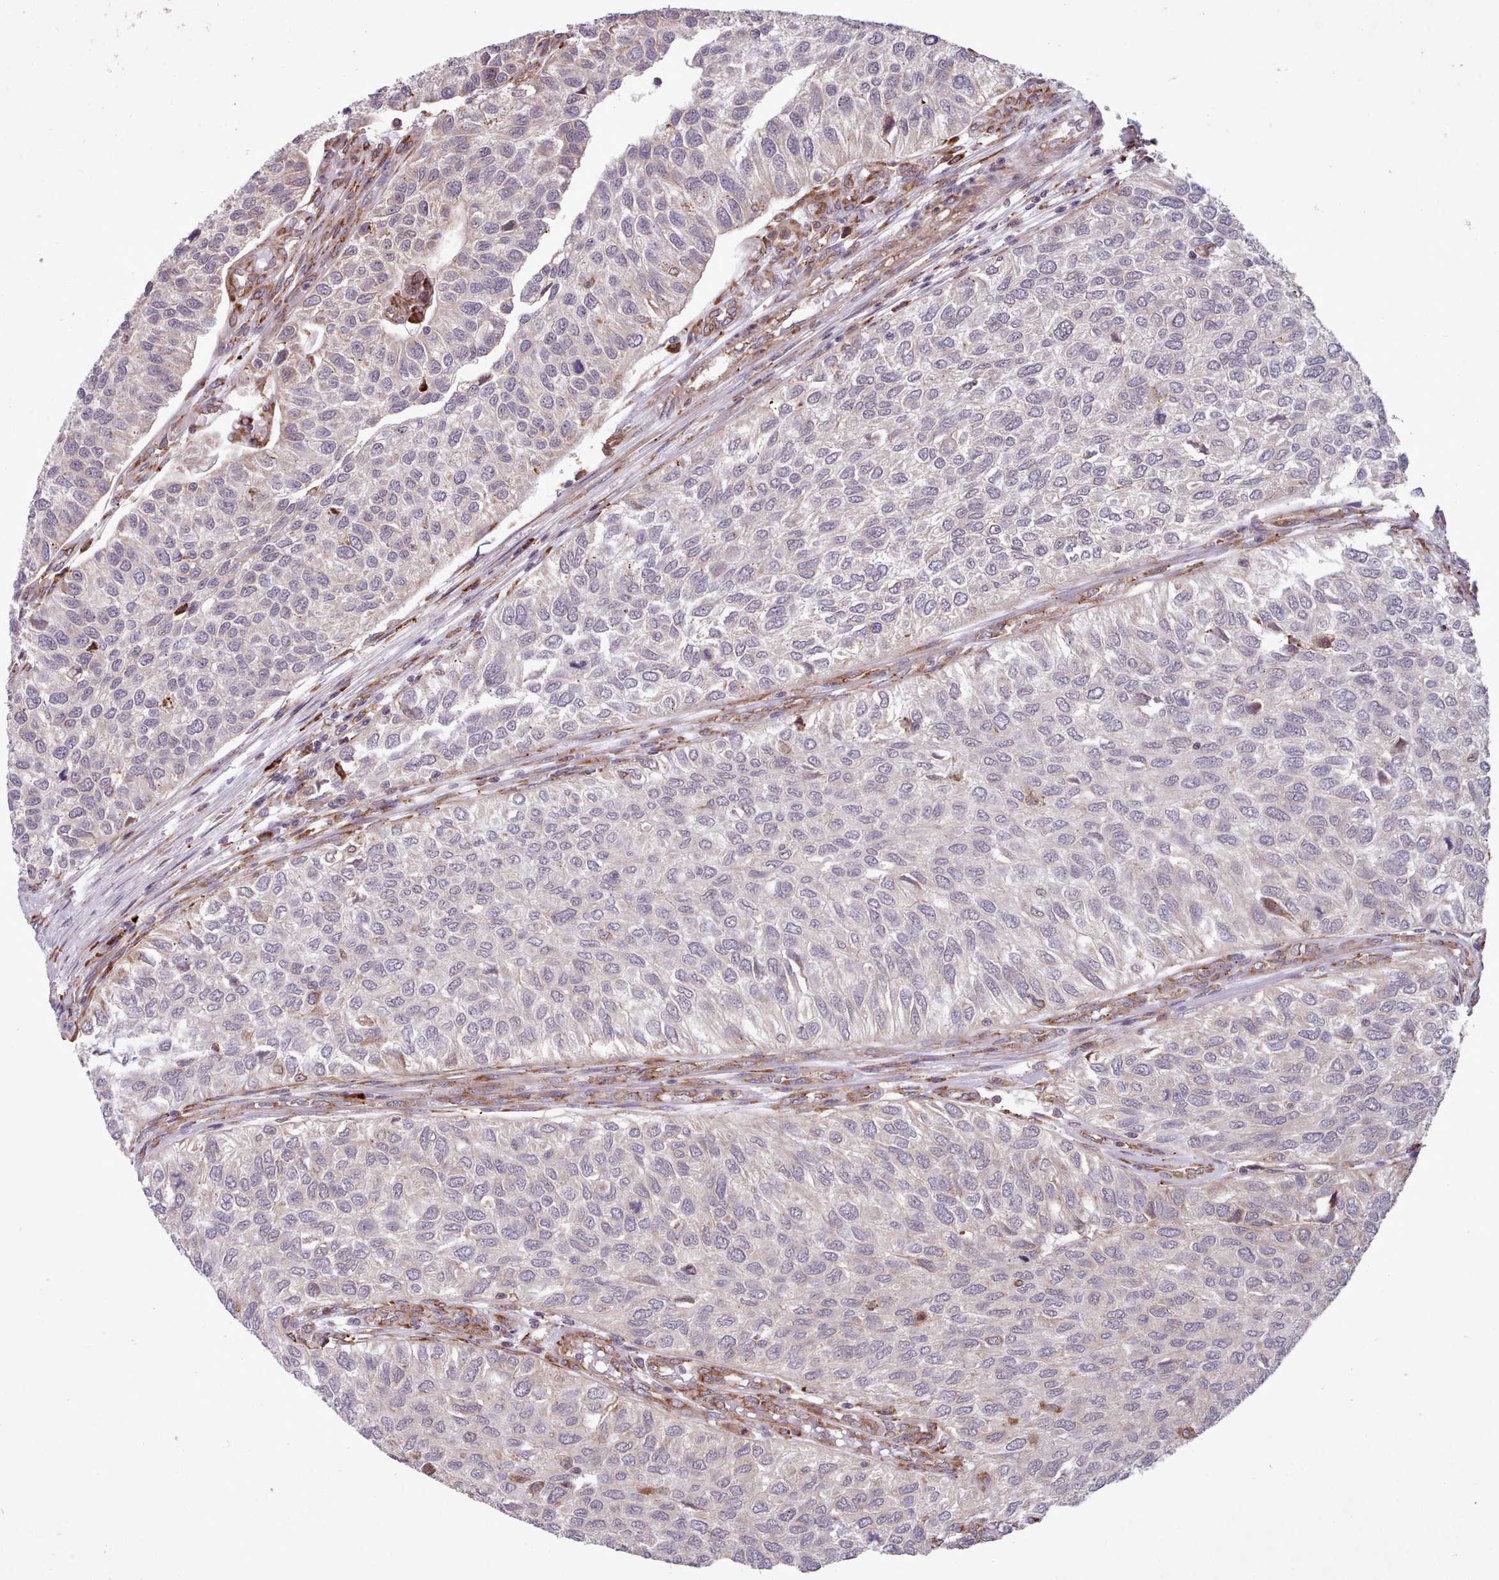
{"staining": {"intensity": "negative", "quantity": "none", "location": "none"}, "tissue": "urothelial cancer", "cell_type": "Tumor cells", "image_type": "cancer", "snomed": [{"axis": "morphology", "description": "Urothelial carcinoma, NOS"}, {"axis": "topography", "description": "Urinary bladder"}], "caption": "Transitional cell carcinoma was stained to show a protein in brown. There is no significant positivity in tumor cells. The staining was performed using DAB to visualize the protein expression in brown, while the nuclei were stained in blue with hematoxylin (Magnification: 20x).", "gene": "TTLL3", "patient": {"sex": "male", "age": 55}}